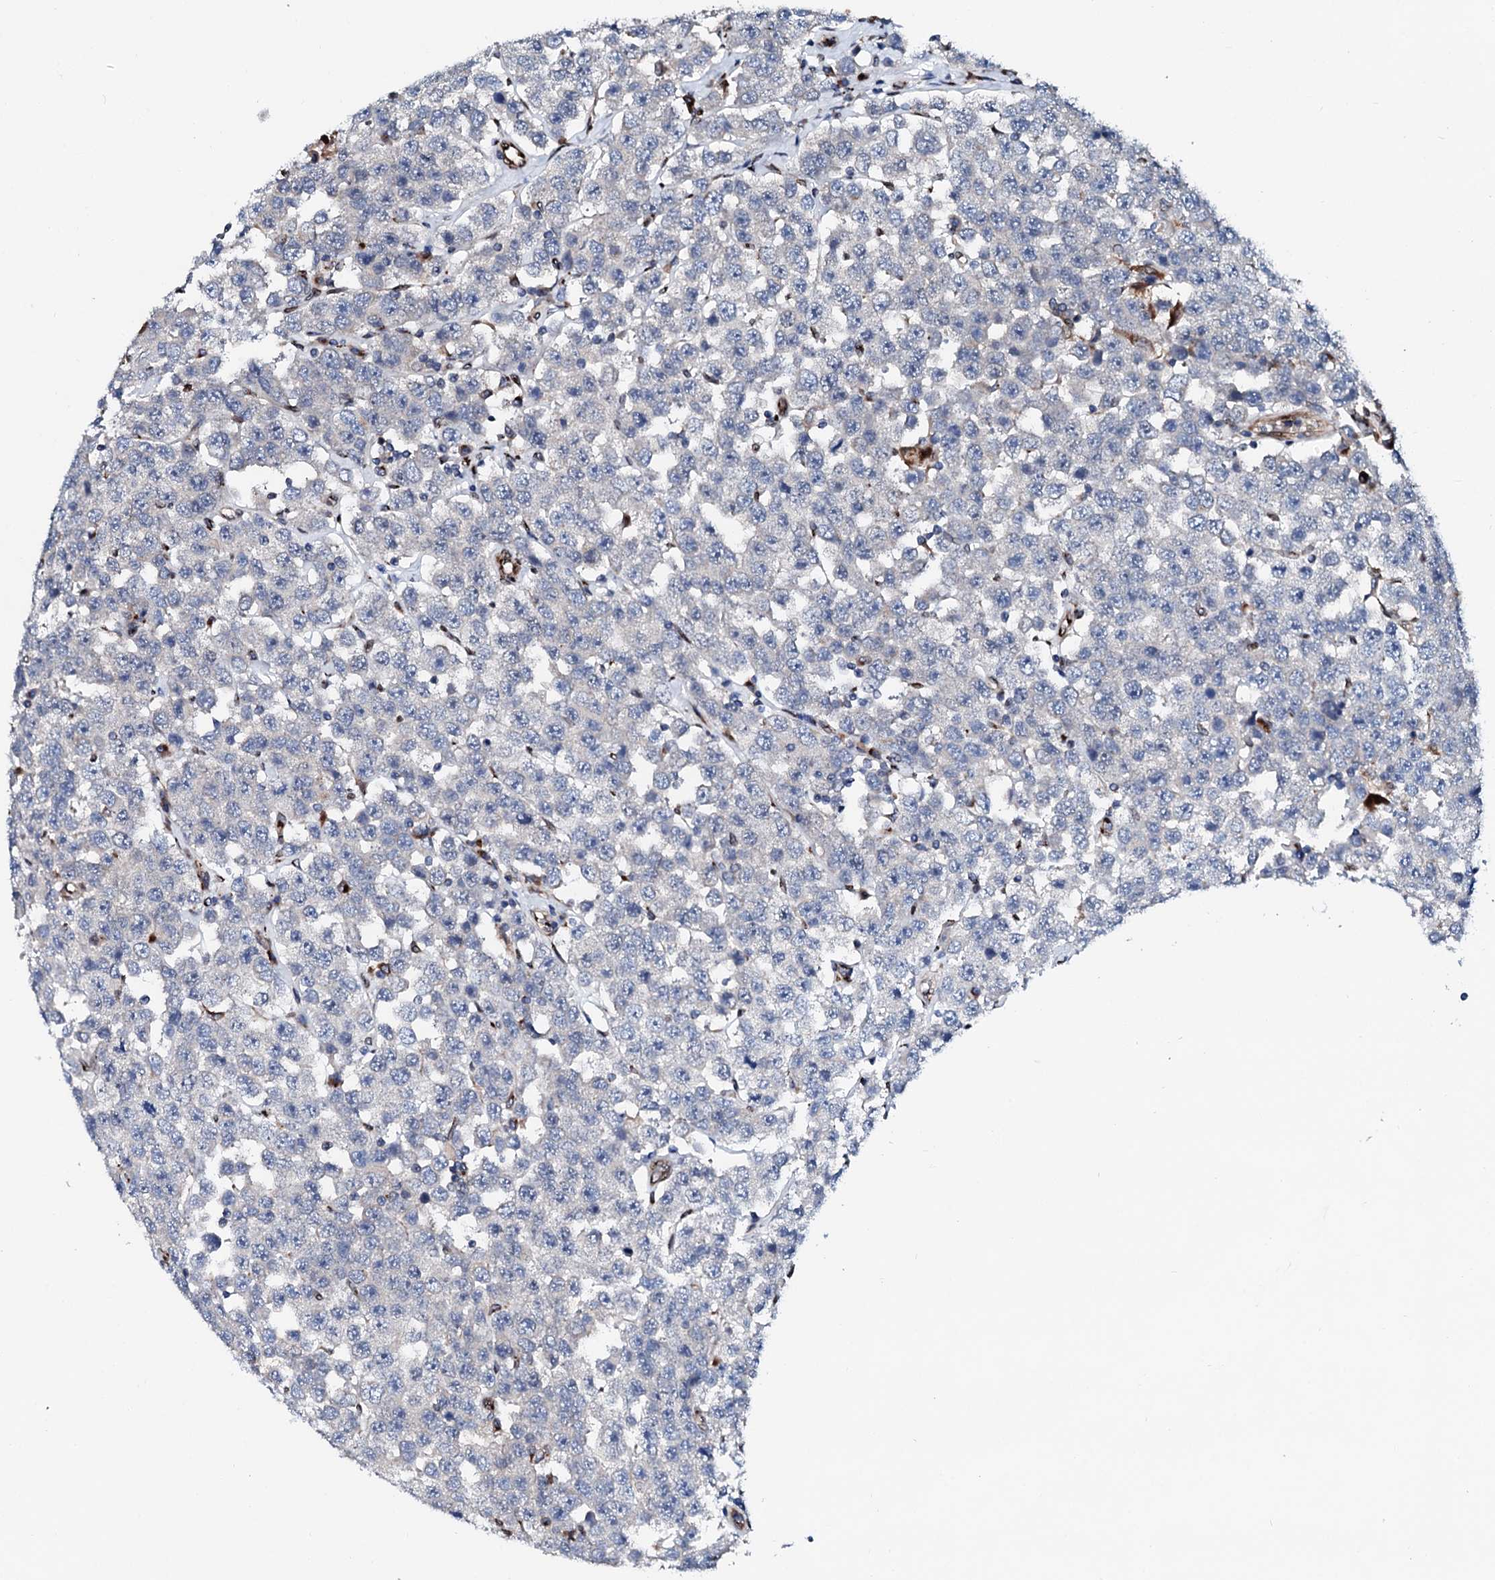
{"staining": {"intensity": "negative", "quantity": "none", "location": "none"}, "tissue": "testis cancer", "cell_type": "Tumor cells", "image_type": "cancer", "snomed": [{"axis": "morphology", "description": "Seminoma, NOS"}, {"axis": "topography", "description": "Testis"}], "caption": "The image shows no significant positivity in tumor cells of testis seminoma. (DAB (3,3'-diaminobenzidine) immunohistochemistry visualized using brightfield microscopy, high magnification).", "gene": "TMCO3", "patient": {"sex": "male", "age": 28}}